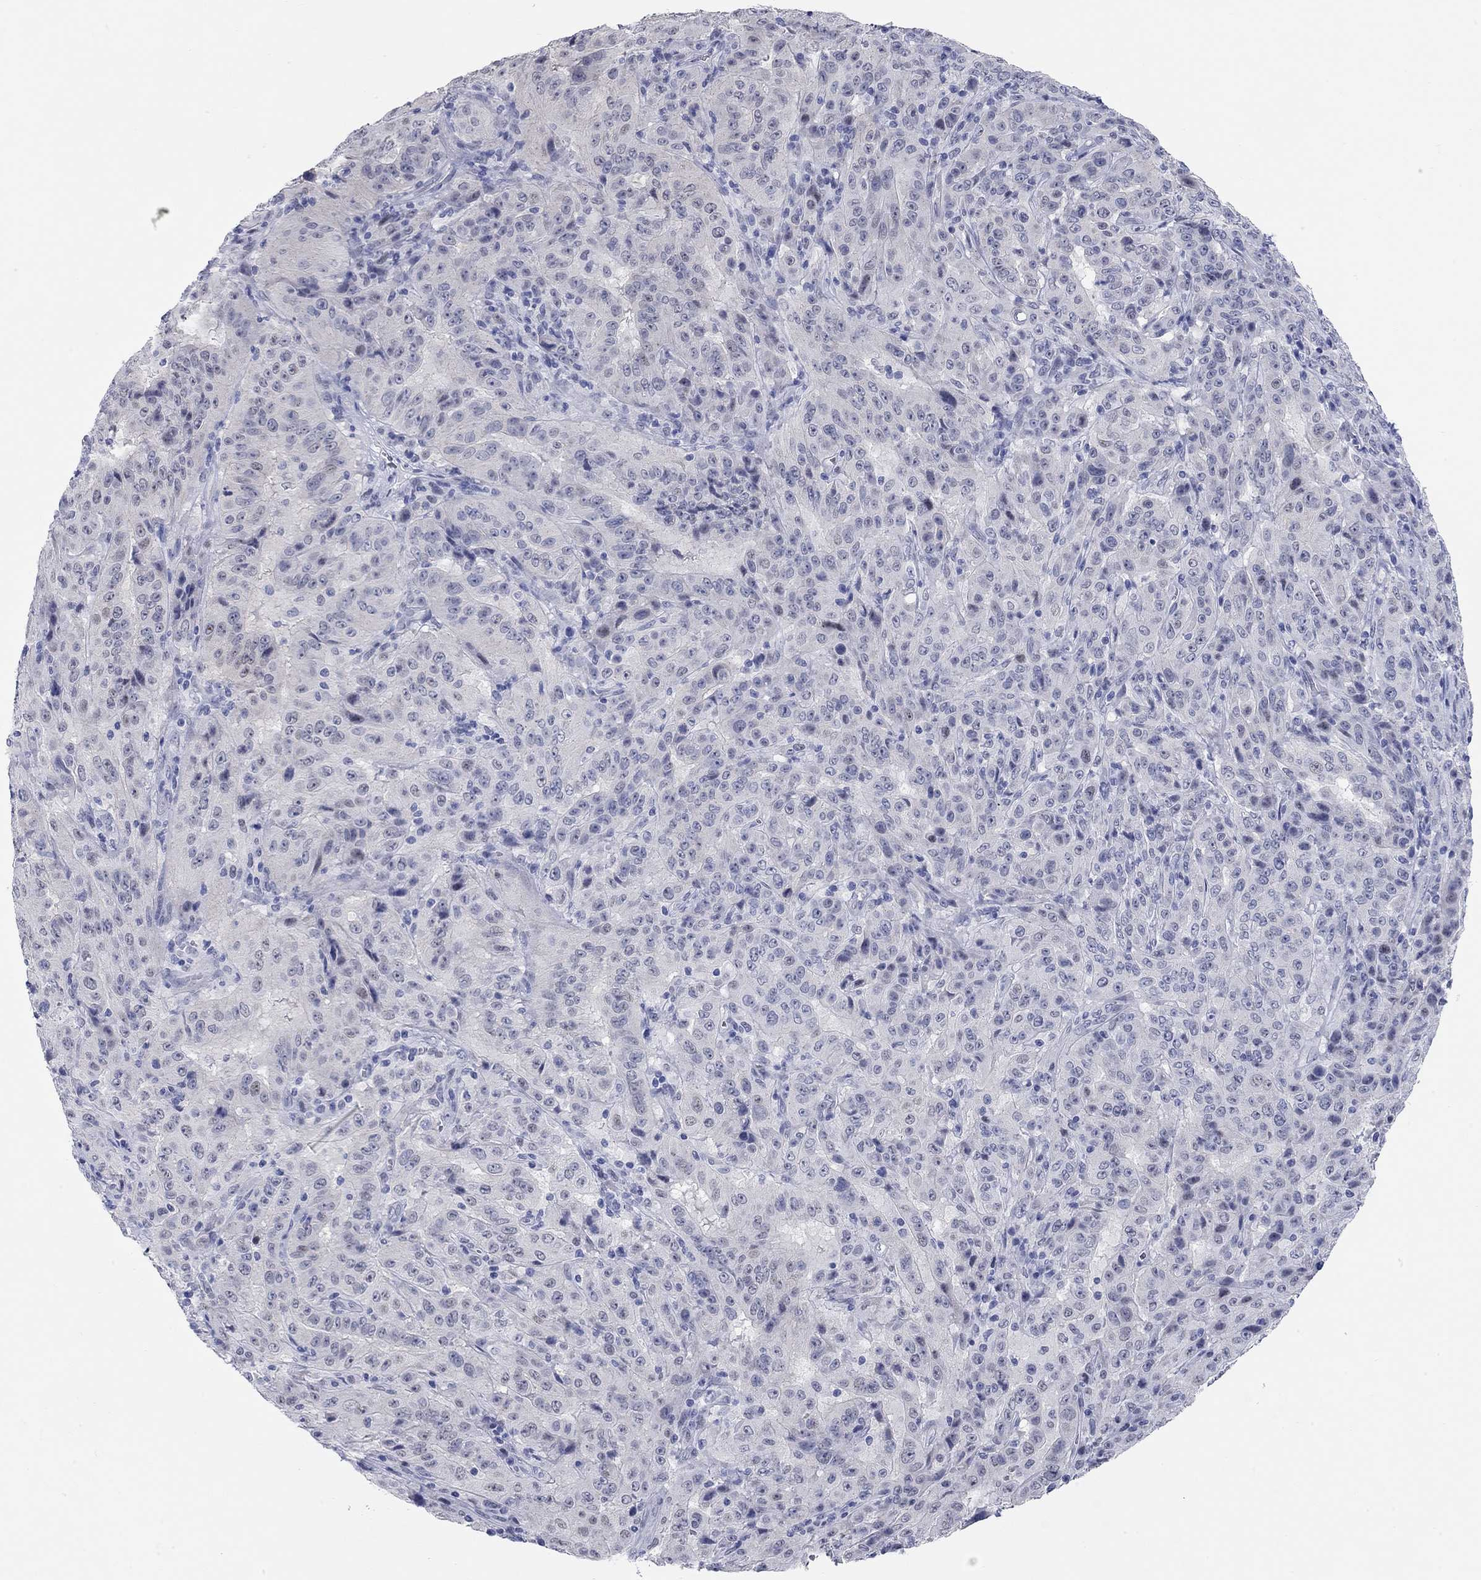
{"staining": {"intensity": "negative", "quantity": "none", "location": "none"}, "tissue": "pancreatic cancer", "cell_type": "Tumor cells", "image_type": "cancer", "snomed": [{"axis": "morphology", "description": "Adenocarcinoma, NOS"}, {"axis": "topography", "description": "Pancreas"}], "caption": "This is a histopathology image of immunohistochemistry (IHC) staining of pancreatic cancer, which shows no staining in tumor cells. (DAB immunohistochemistry (IHC), high magnification).", "gene": "WASF3", "patient": {"sex": "male", "age": 63}}